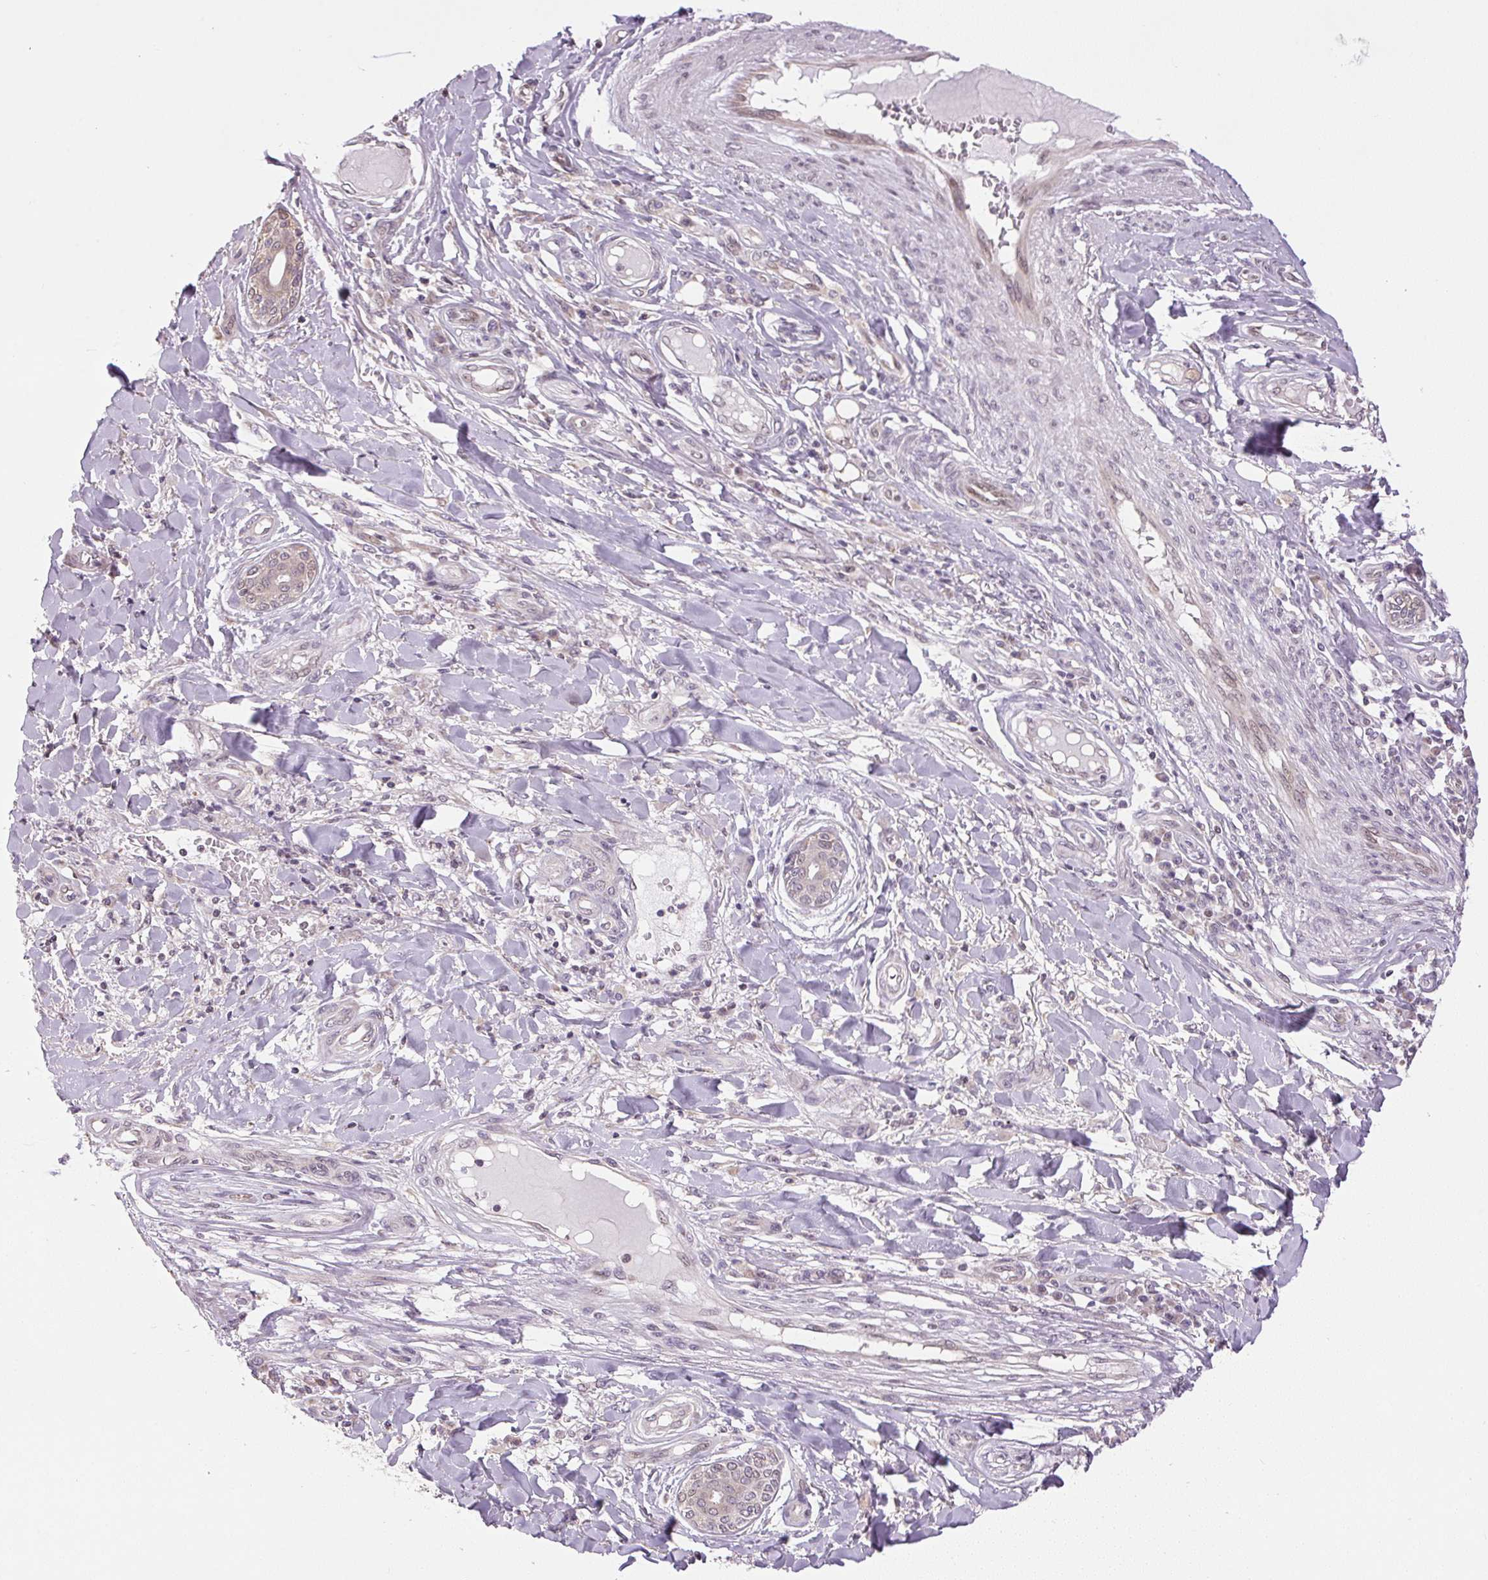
{"staining": {"intensity": "negative", "quantity": "none", "location": "none"}, "tissue": "skin cancer", "cell_type": "Tumor cells", "image_type": "cancer", "snomed": [{"axis": "morphology", "description": "Squamous cell carcinoma, NOS"}, {"axis": "topography", "description": "Skin"}], "caption": "This is a micrograph of IHC staining of skin squamous cell carcinoma, which shows no expression in tumor cells.", "gene": "SC5D", "patient": {"sex": "male", "age": 70}}